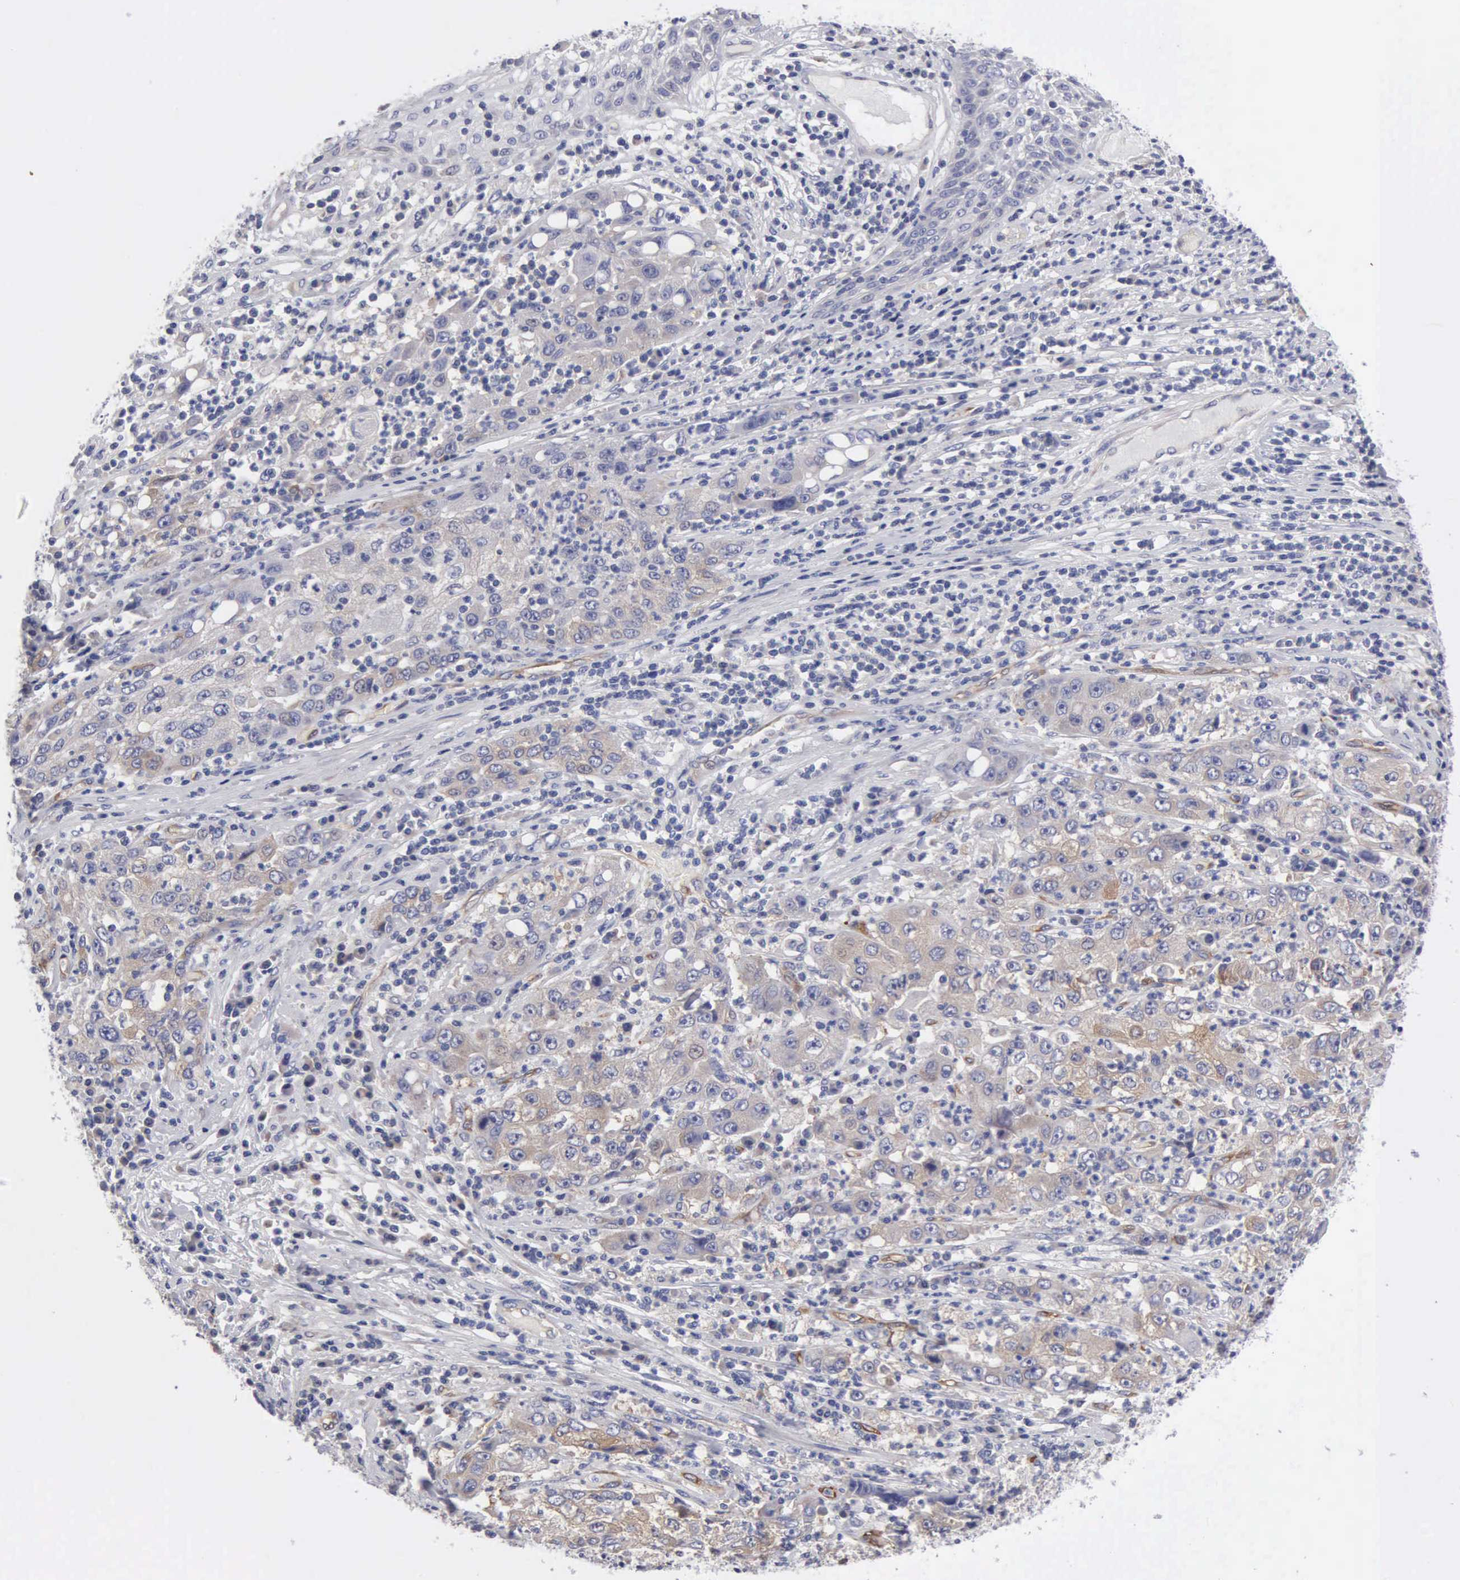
{"staining": {"intensity": "weak", "quantity": "25%-75%", "location": "cytoplasmic/membranous"}, "tissue": "cervical cancer", "cell_type": "Tumor cells", "image_type": "cancer", "snomed": [{"axis": "morphology", "description": "Squamous cell carcinoma, NOS"}, {"axis": "topography", "description": "Cervix"}], "caption": "DAB (3,3'-diaminobenzidine) immunohistochemical staining of cervical cancer (squamous cell carcinoma) shows weak cytoplasmic/membranous protein staining in about 25%-75% of tumor cells.", "gene": "RDX", "patient": {"sex": "female", "age": 36}}